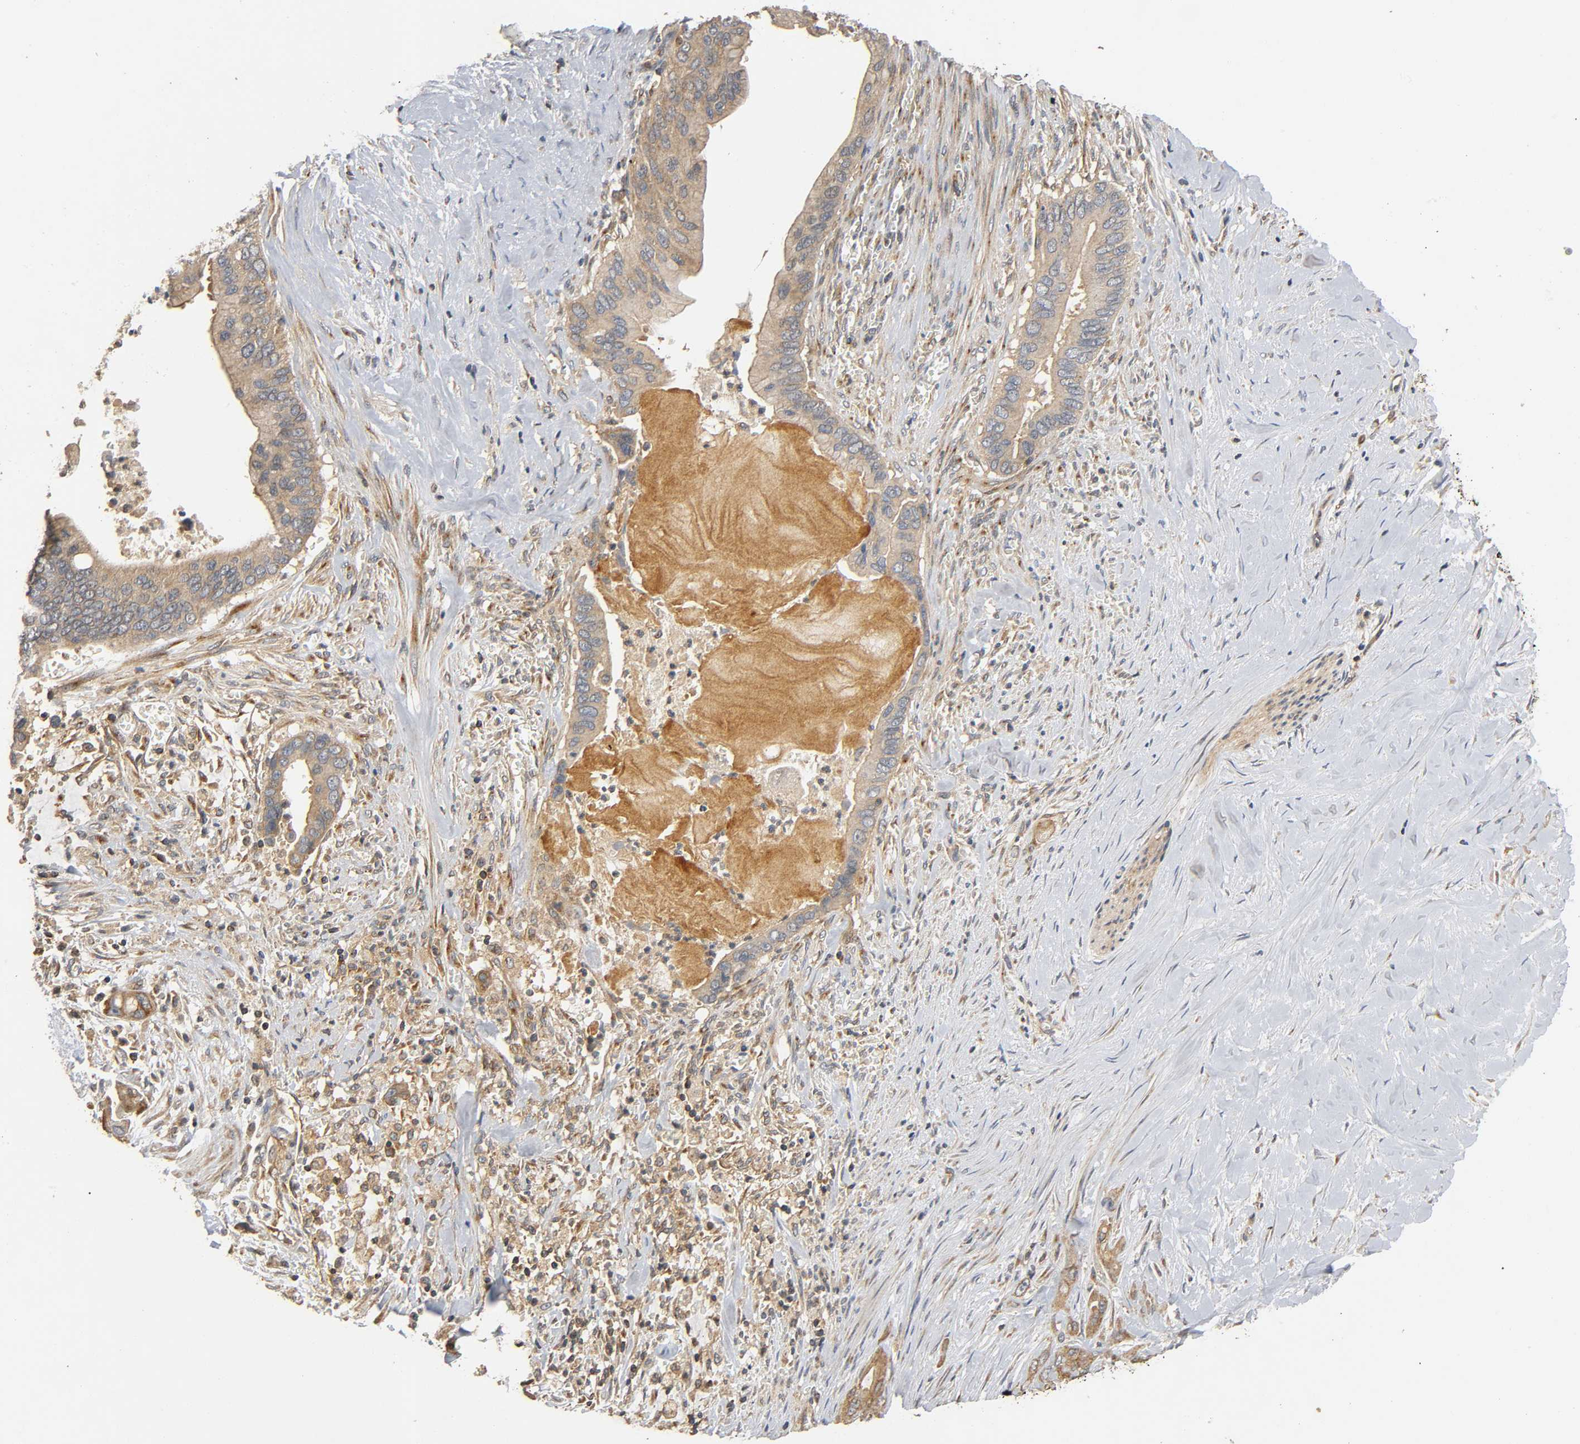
{"staining": {"intensity": "moderate", "quantity": ">75%", "location": "cytoplasmic/membranous"}, "tissue": "pancreatic cancer", "cell_type": "Tumor cells", "image_type": "cancer", "snomed": [{"axis": "morphology", "description": "Adenocarcinoma, NOS"}, {"axis": "topography", "description": "Pancreas"}], "caption": "This photomicrograph displays immunohistochemistry (IHC) staining of pancreatic cancer, with medium moderate cytoplasmic/membranous staining in about >75% of tumor cells.", "gene": "IKBKB", "patient": {"sex": "male", "age": 59}}